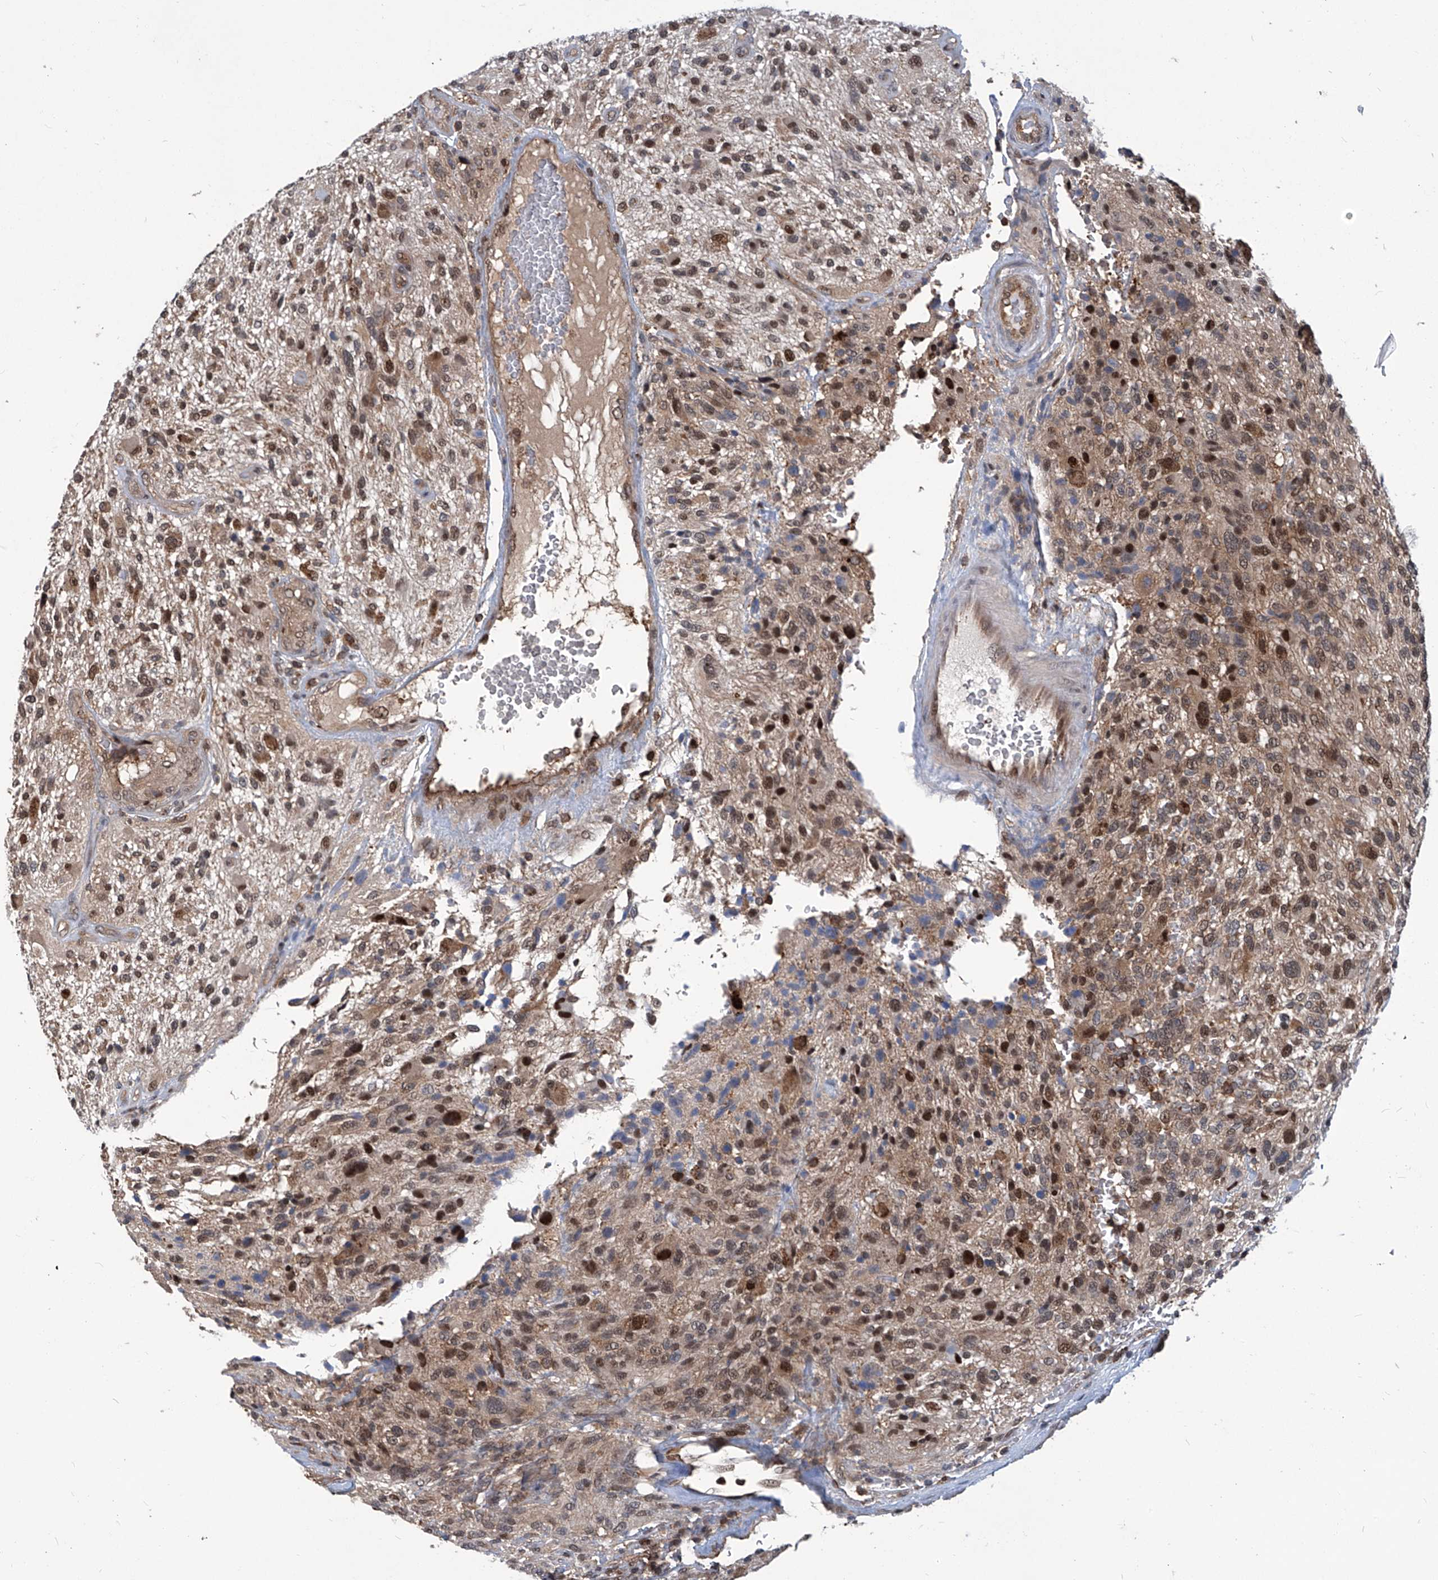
{"staining": {"intensity": "moderate", "quantity": "25%-75%", "location": "cytoplasmic/membranous,nuclear"}, "tissue": "glioma", "cell_type": "Tumor cells", "image_type": "cancer", "snomed": [{"axis": "morphology", "description": "Glioma, malignant, High grade"}, {"axis": "topography", "description": "Brain"}], "caption": "High-power microscopy captured an immunohistochemistry (IHC) photomicrograph of glioma, revealing moderate cytoplasmic/membranous and nuclear expression in about 25%-75% of tumor cells.", "gene": "PSMB1", "patient": {"sex": "male", "age": 47}}